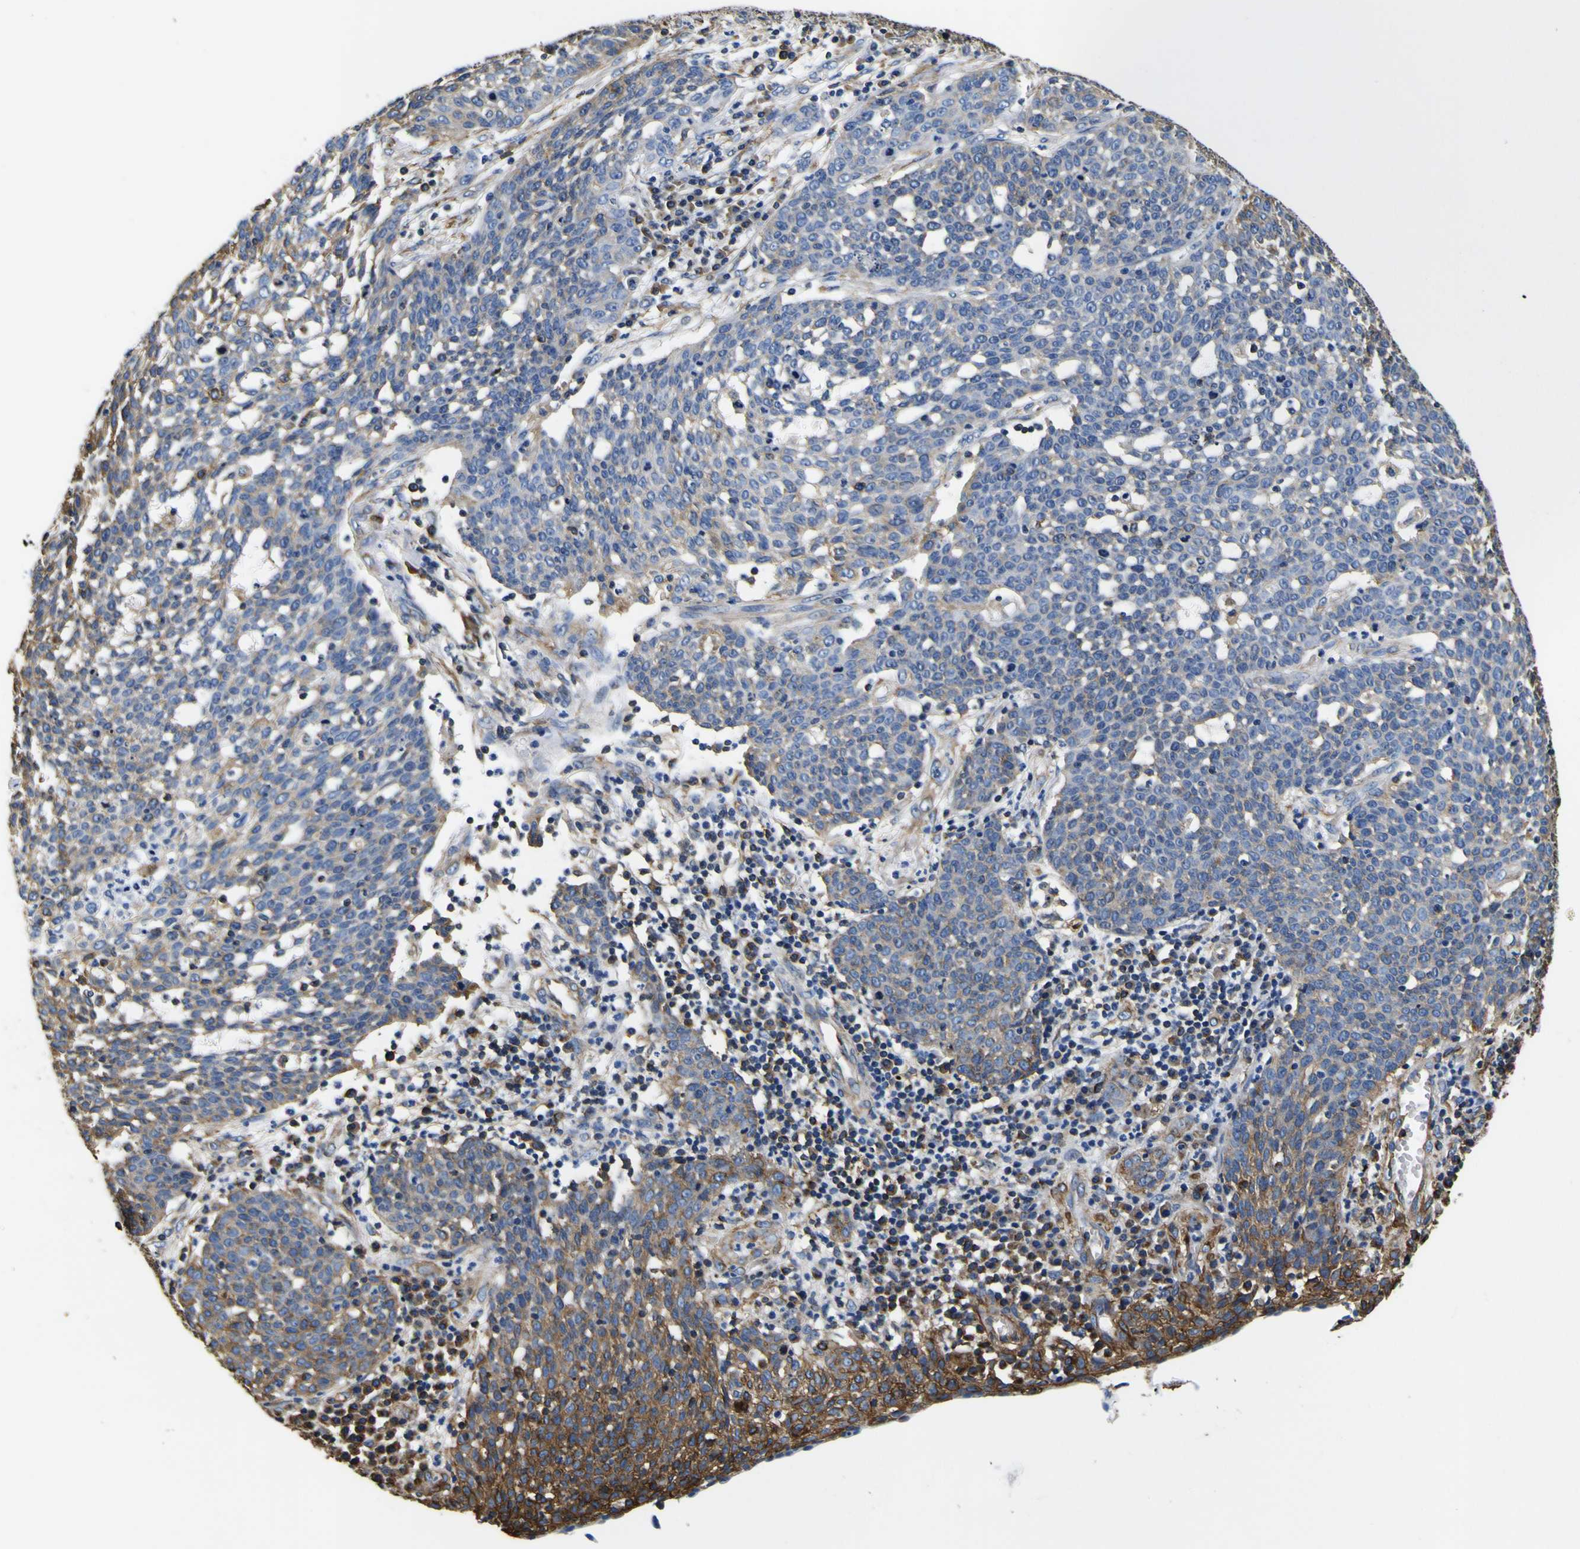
{"staining": {"intensity": "moderate", "quantity": "<25%", "location": "cytoplasmic/membranous"}, "tissue": "cervical cancer", "cell_type": "Tumor cells", "image_type": "cancer", "snomed": [{"axis": "morphology", "description": "Squamous cell carcinoma, NOS"}, {"axis": "topography", "description": "Cervix"}], "caption": "Immunohistochemistry (IHC) photomicrograph of neoplastic tissue: human cervical squamous cell carcinoma stained using immunohistochemistry (IHC) shows low levels of moderate protein expression localized specifically in the cytoplasmic/membranous of tumor cells, appearing as a cytoplasmic/membranous brown color.", "gene": "TUBA1B", "patient": {"sex": "female", "age": 34}}